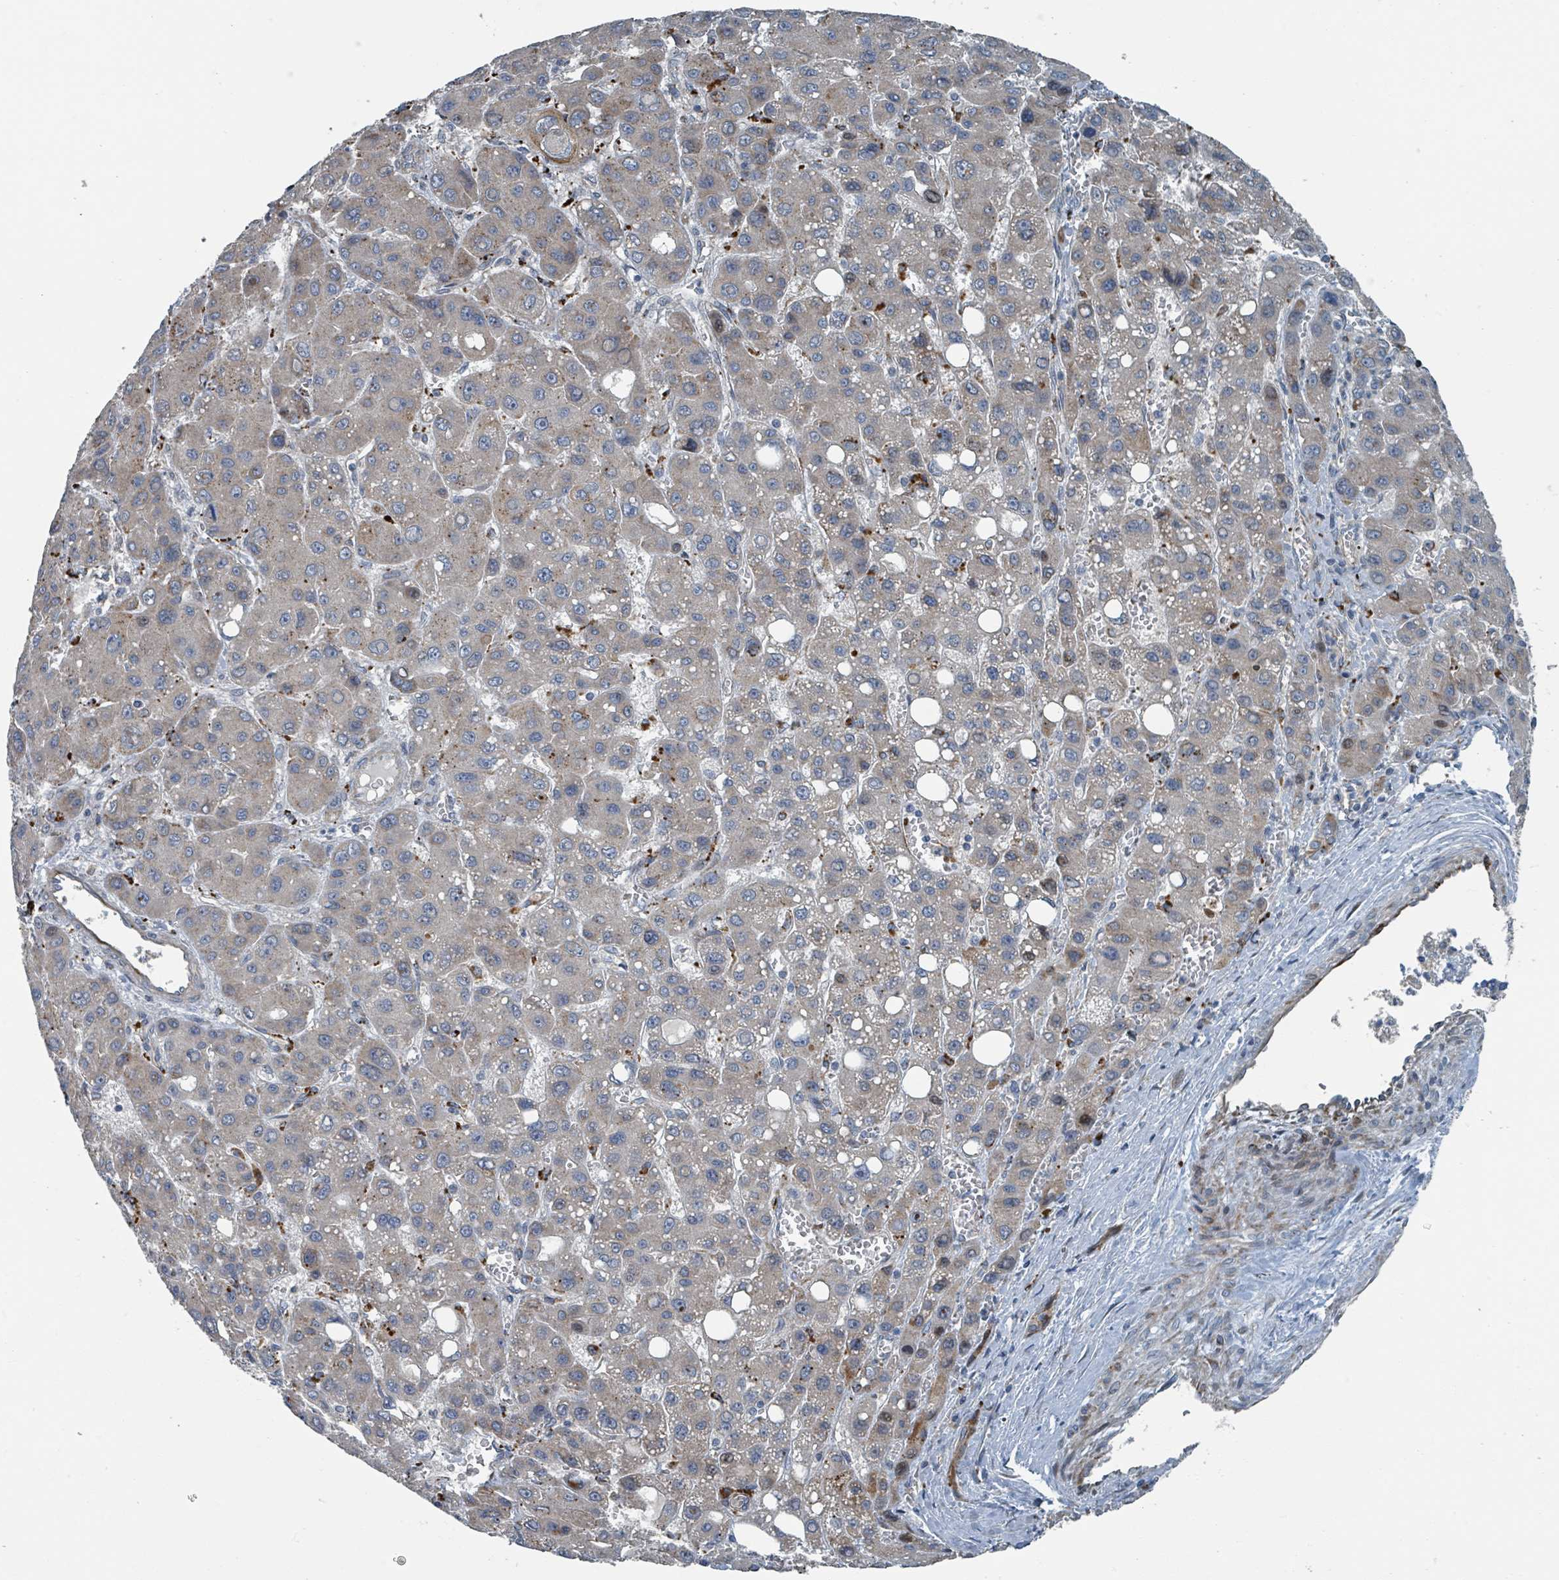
{"staining": {"intensity": "weak", "quantity": "25%-75%", "location": "cytoplasmic/membranous"}, "tissue": "liver cancer", "cell_type": "Tumor cells", "image_type": "cancer", "snomed": [{"axis": "morphology", "description": "Carcinoma, Hepatocellular, NOS"}, {"axis": "topography", "description": "Liver"}], "caption": "Brown immunohistochemical staining in human liver cancer (hepatocellular carcinoma) demonstrates weak cytoplasmic/membranous expression in about 25%-75% of tumor cells.", "gene": "DIPK2A", "patient": {"sex": "male", "age": 55}}